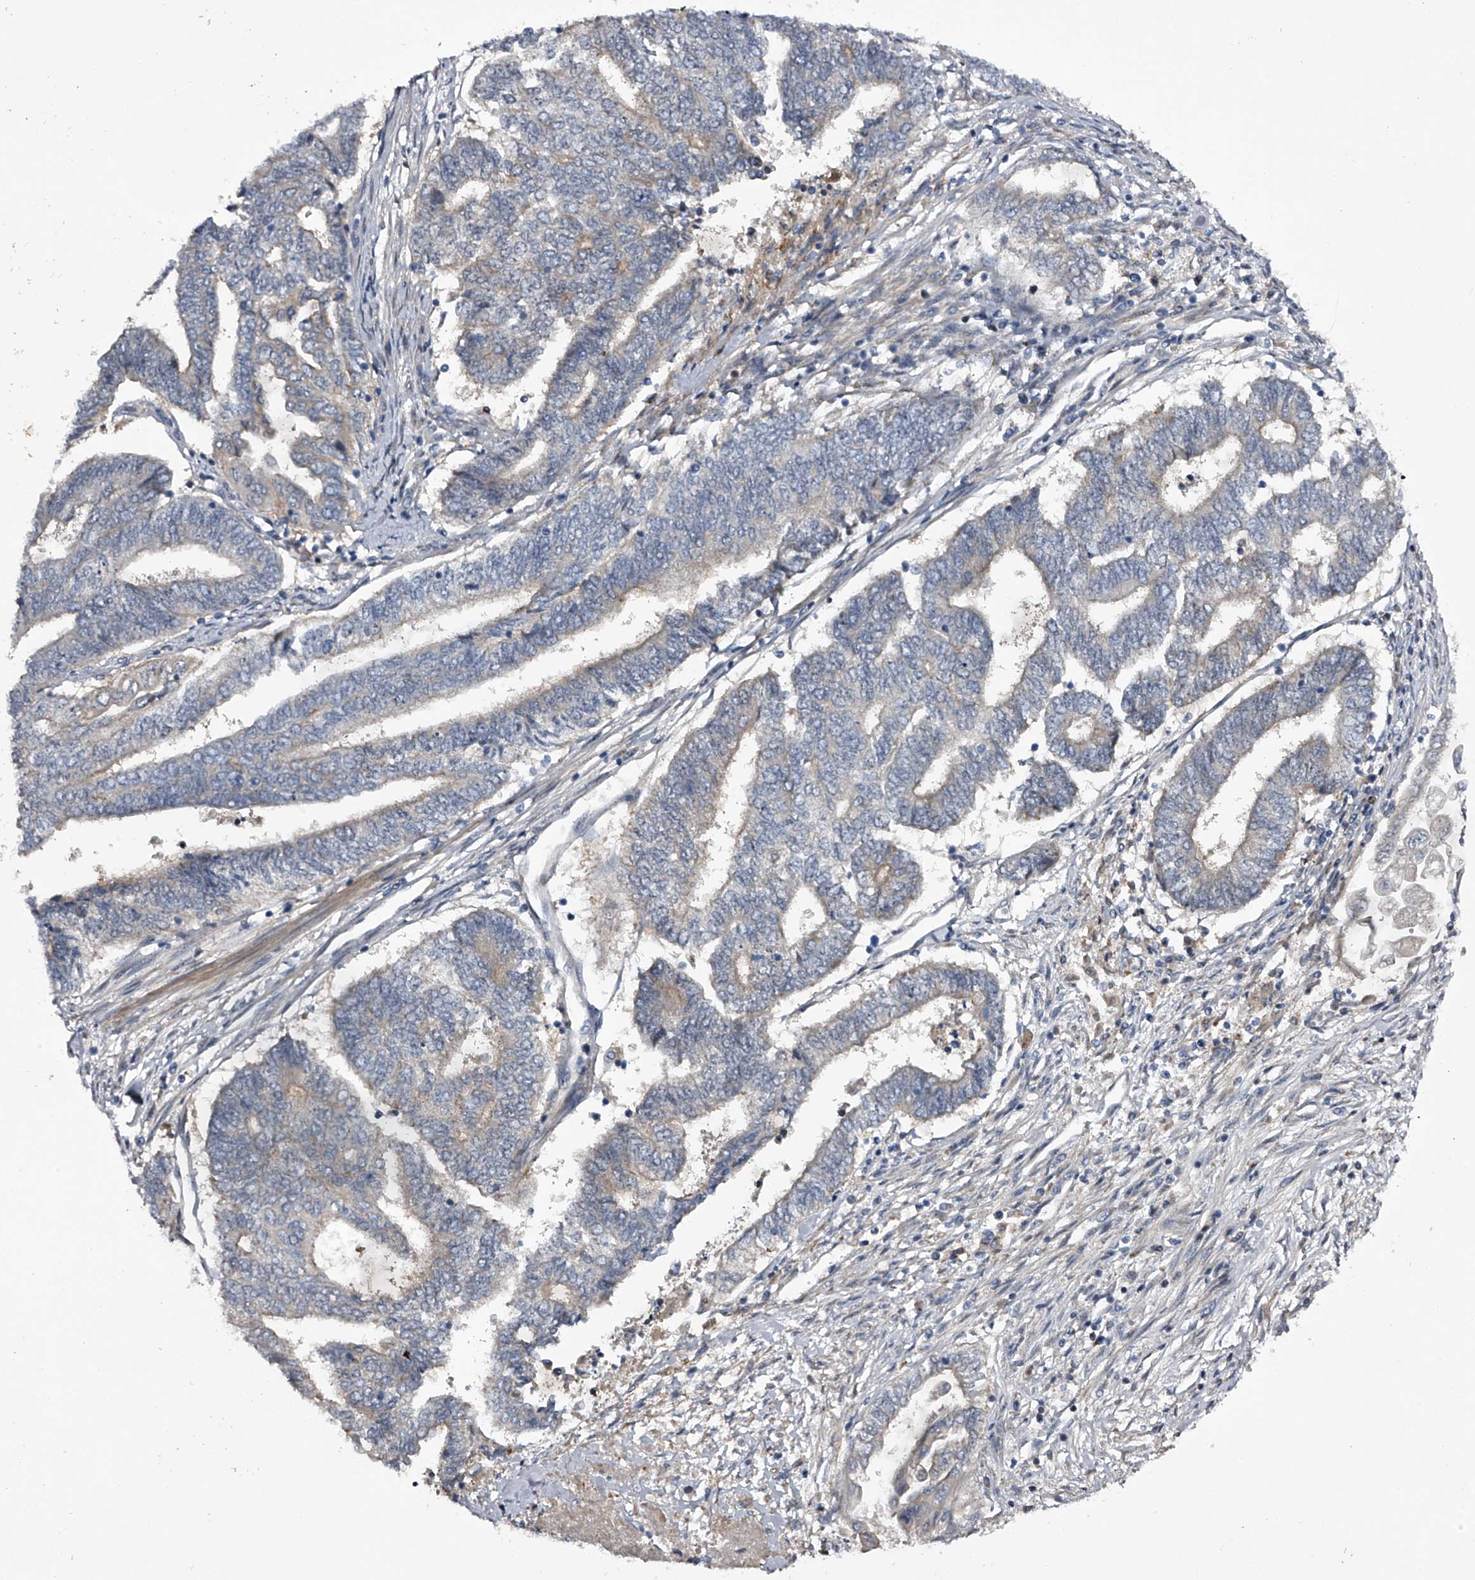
{"staining": {"intensity": "negative", "quantity": "none", "location": "none"}, "tissue": "endometrial cancer", "cell_type": "Tumor cells", "image_type": "cancer", "snomed": [{"axis": "morphology", "description": "Adenocarcinoma, NOS"}, {"axis": "topography", "description": "Uterus"}, {"axis": "topography", "description": "Endometrium"}], "caption": "Tumor cells are negative for brown protein staining in adenocarcinoma (endometrial). The staining is performed using DAB brown chromogen with nuclei counter-stained in using hematoxylin.", "gene": "MDN1", "patient": {"sex": "female", "age": 70}}